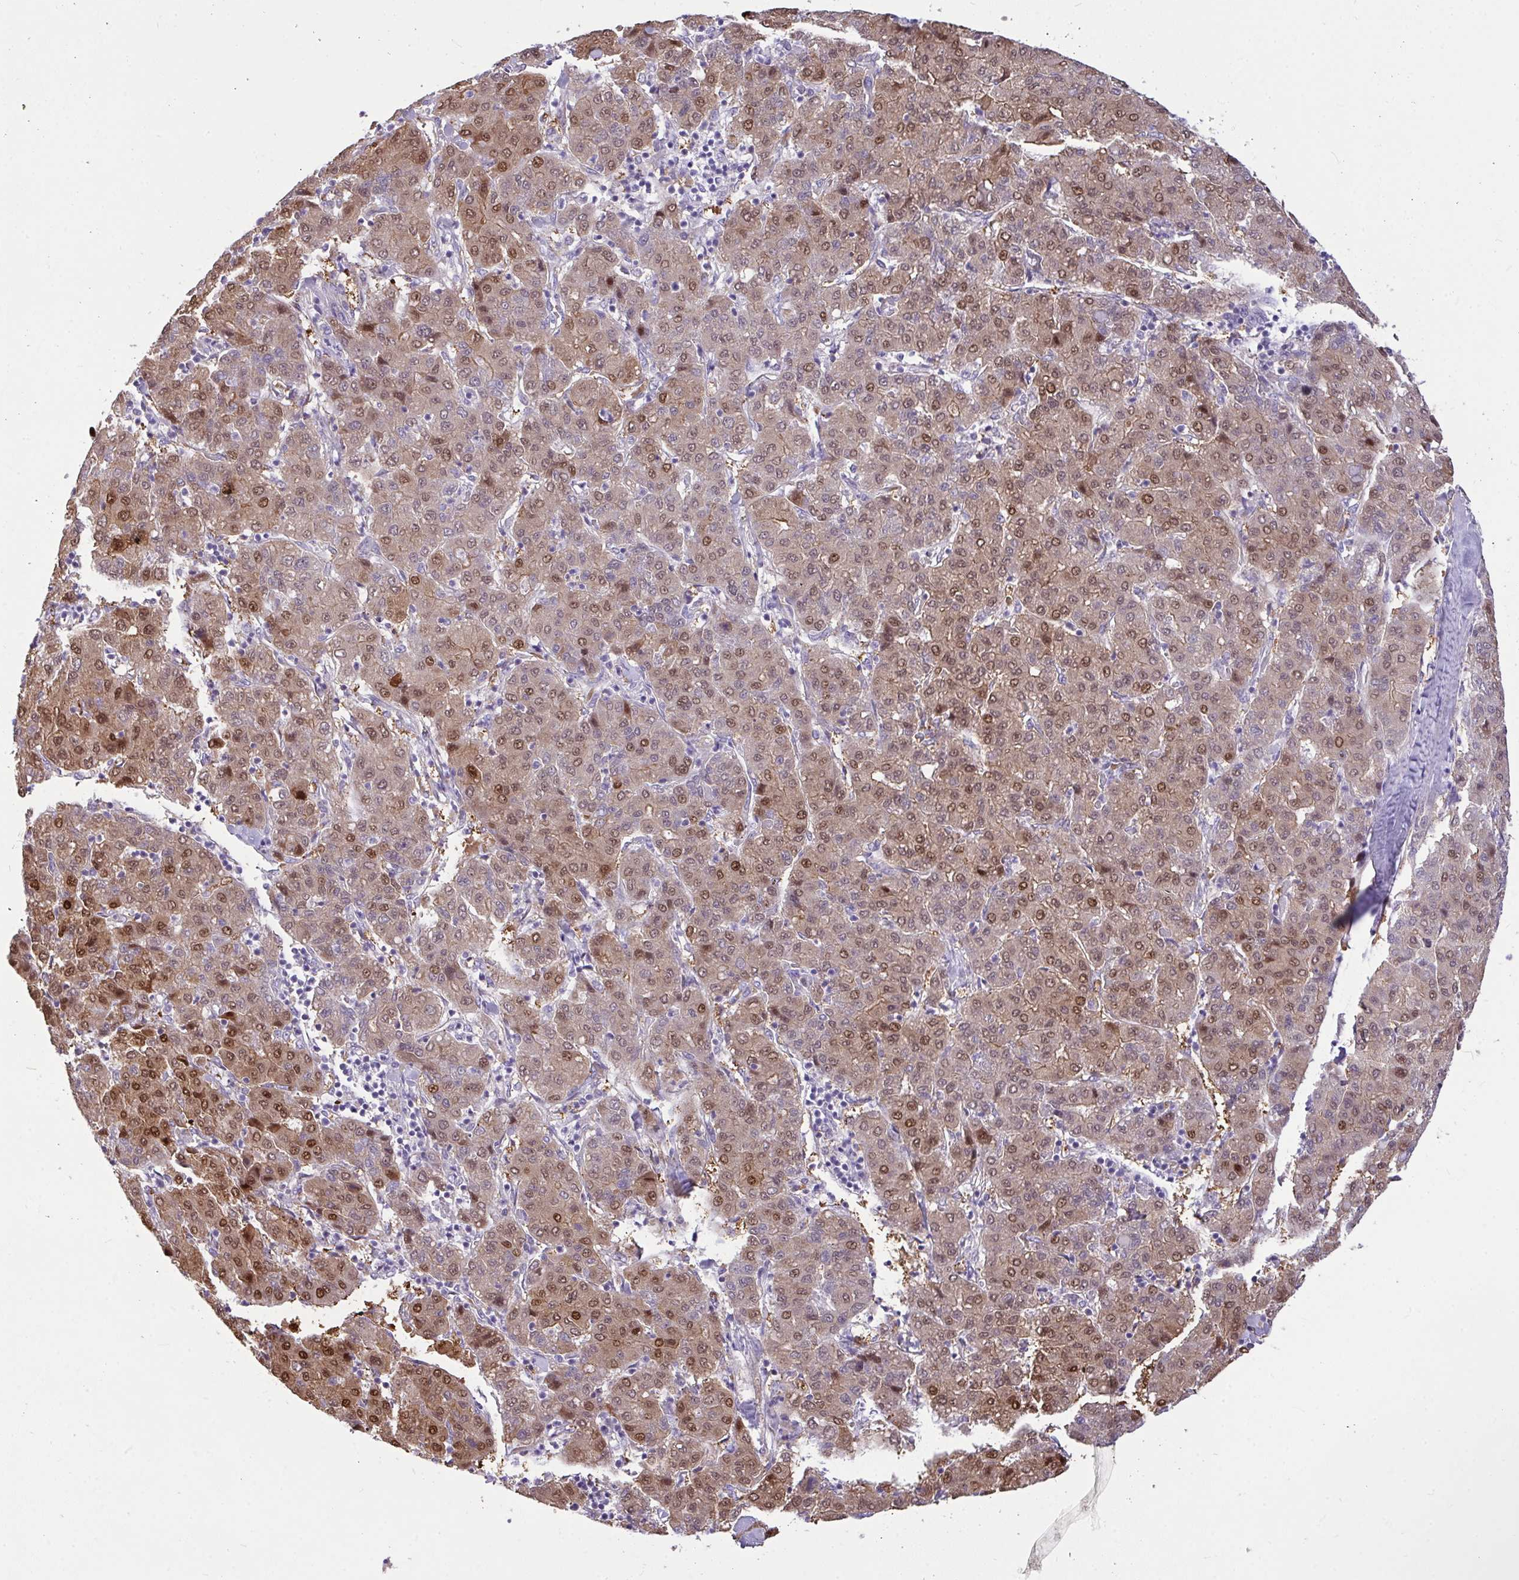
{"staining": {"intensity": "moderate", "quantity": ">75%", "location": "cytoplasmic/membranous,nuclear"}, "tissue": "liver cancer", "cell_type": "Tumor cells", "image_type": "cancer", "snomed": [{"axis": "morphology", "description": "Carcinoma, Hepatocellular, NOS"}, {"axis": "topography", "description": "Liver"}], "caption": "This photomicrograph exhibits hepatocellular carcinoma (liver) stained with immunohistochemistry to label a protein in brown. The cytoplasmic/membranous and nuclear of tumor cells show moderate positivity for the protein. Nuclei are counter-stained blue.", "gene": "MOCS1", "patient": {"sex": "male", "age": 65}}